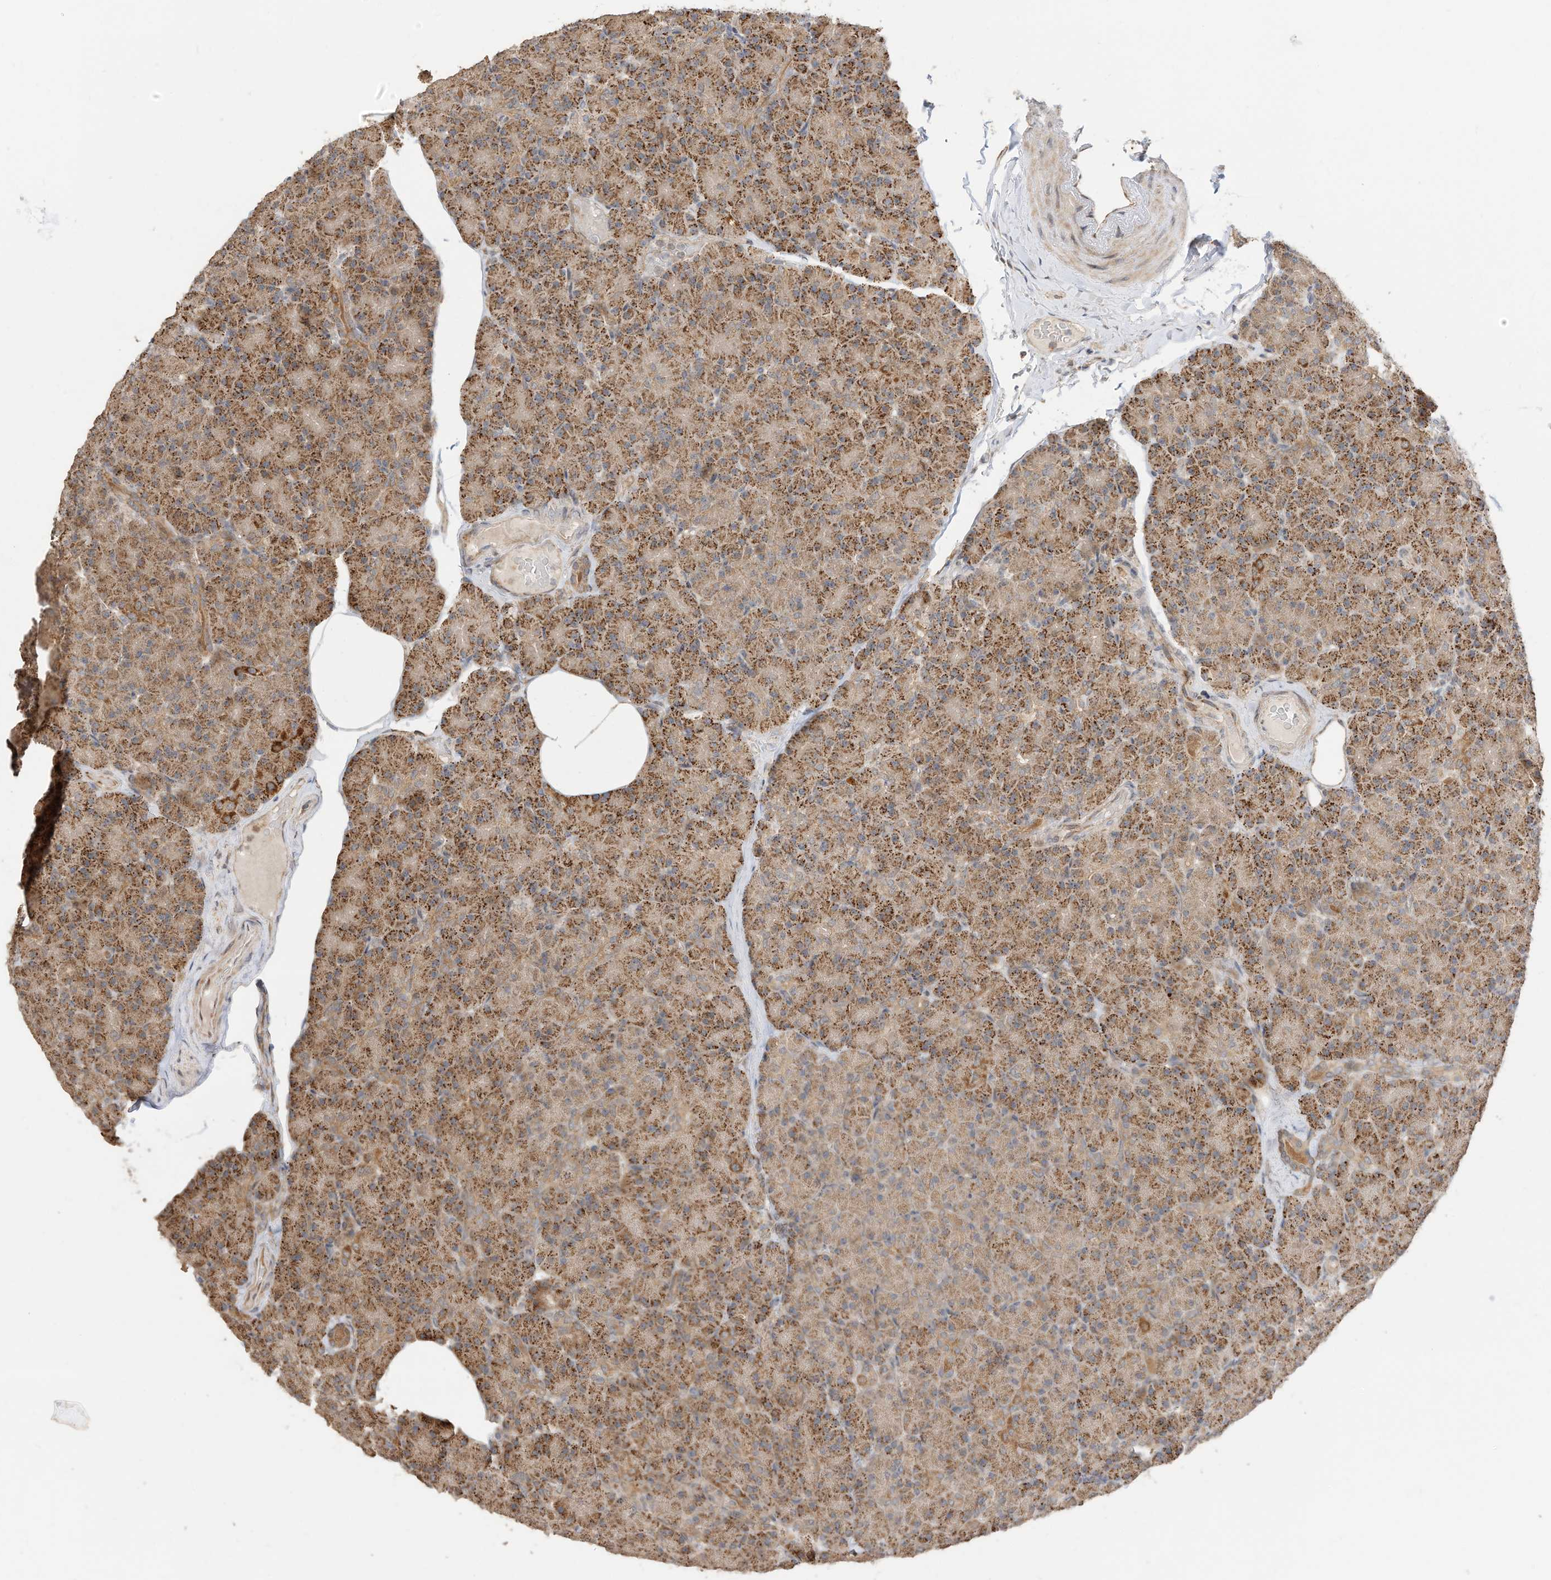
{"staining": {"intensity": "strong", "quantity": ">75%", "location": "cytoplasmic/membranous"}, "tissue": "pancreas", "cell_type": "Exocrine glandular cells", "image_type": "normal", "snomed": [{"axis": "morphology", "description": "Normal tissue, NOS"}, {"axis": "topography", "description": "Pancreas"}], "caption": "IHC photomicrograph of unremarkable human pancreas stained for a protein (brown), which demonstrates high levels of strong cytoplasmic/membranous staining in approximately >75% of exocrine glandular cells.", "gene": "CAGE1", "patient": {"sex": "female", "age": 43}}